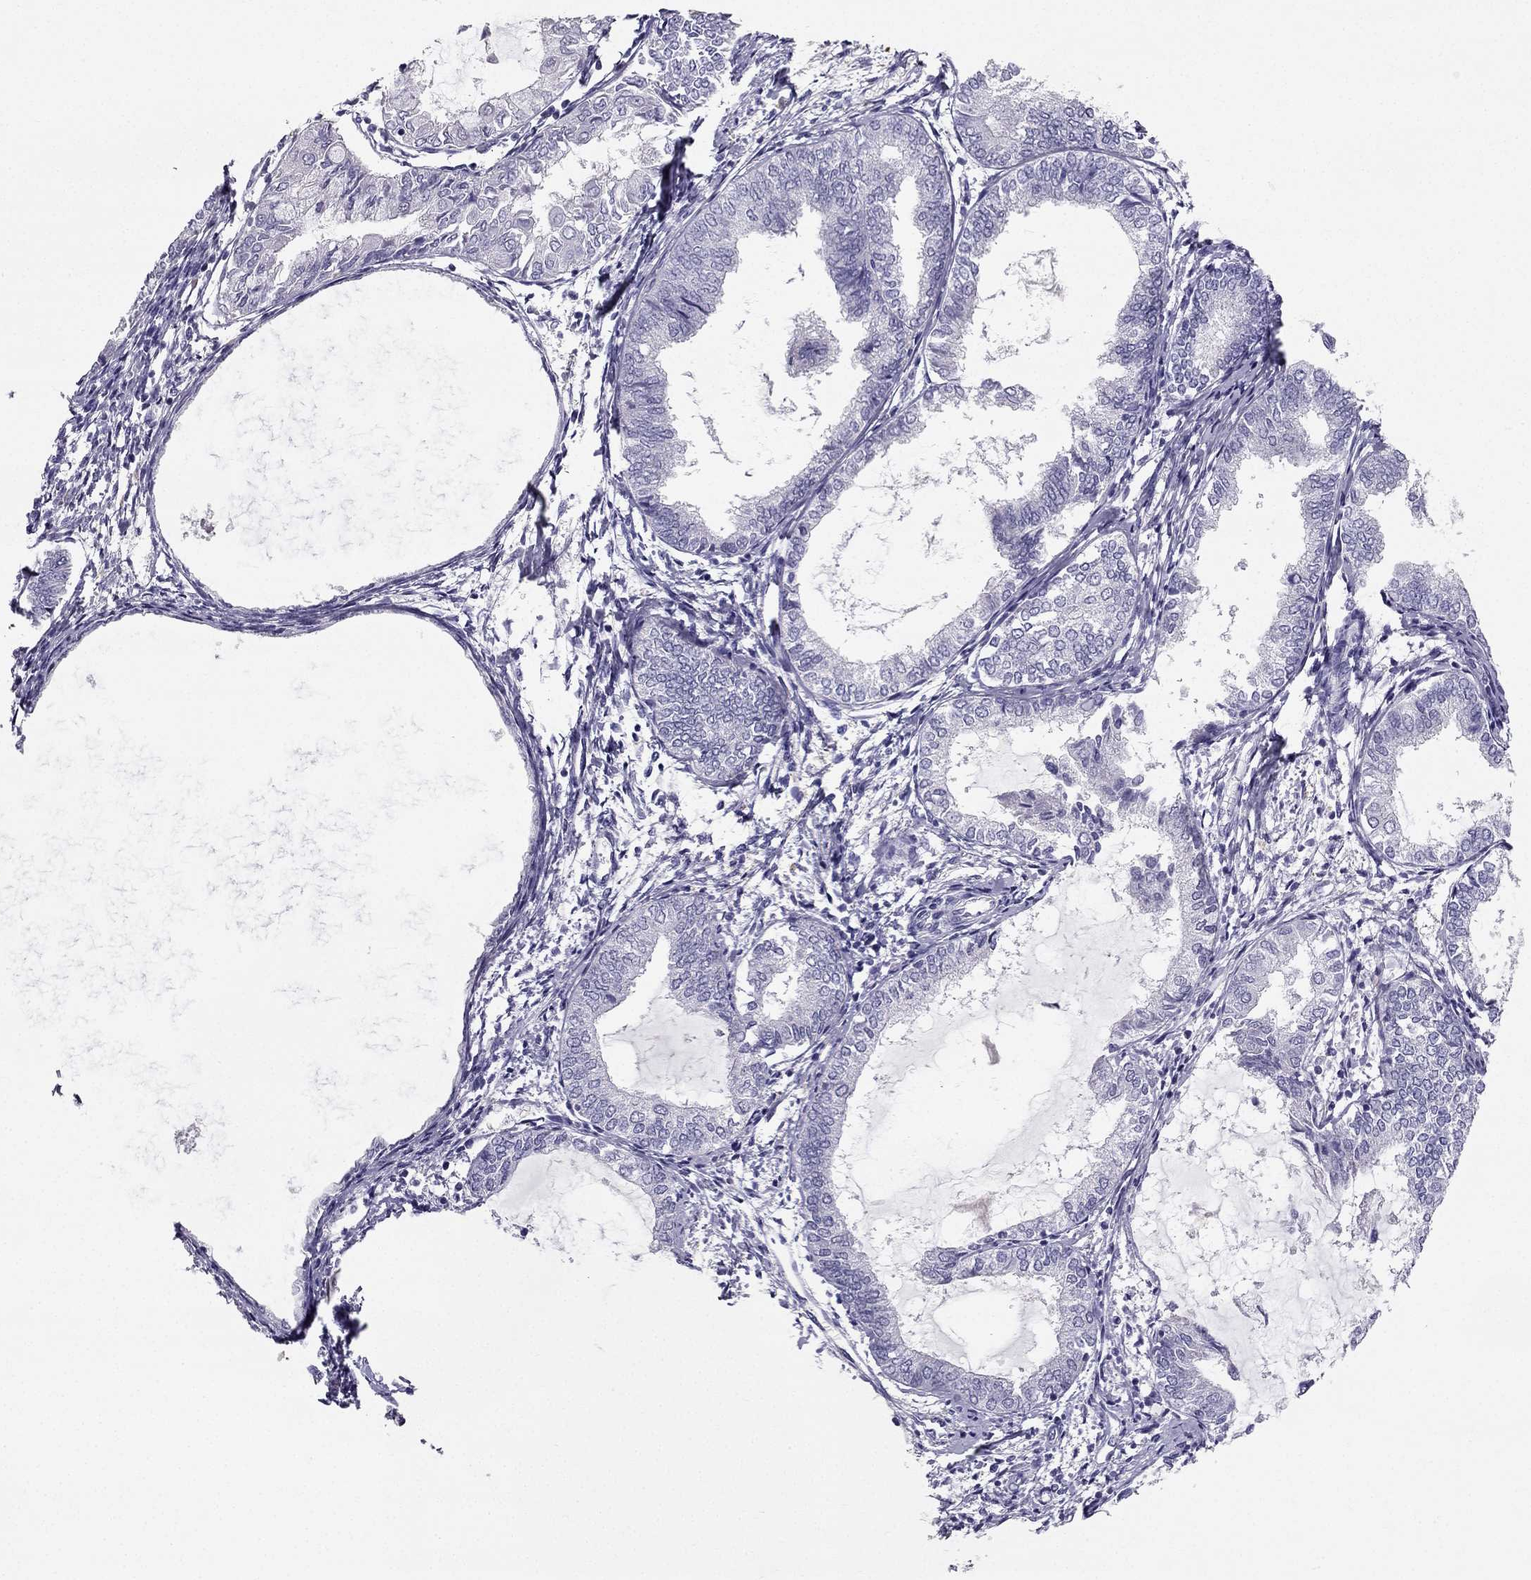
{"staining": {"intensity": "negative", "quantity": "none", "location": "none"}, "tissue": "endometrial cancer", "cell_type": "Tumor cells", "image_type": "cancer", "snomed": [{"axis": "morphology", "description": "Adenocarcinoma, NOS"}, {"axis": "topography", "description": "Endometrium"}], "caption": "Human adenocarcinoma (endometrial) stained for a protein using immunohistochemistry (IHC) displays no positivity in tumor cells.", "gene": "LMTK3", "patient": {"sex": "female", "age": 68}}